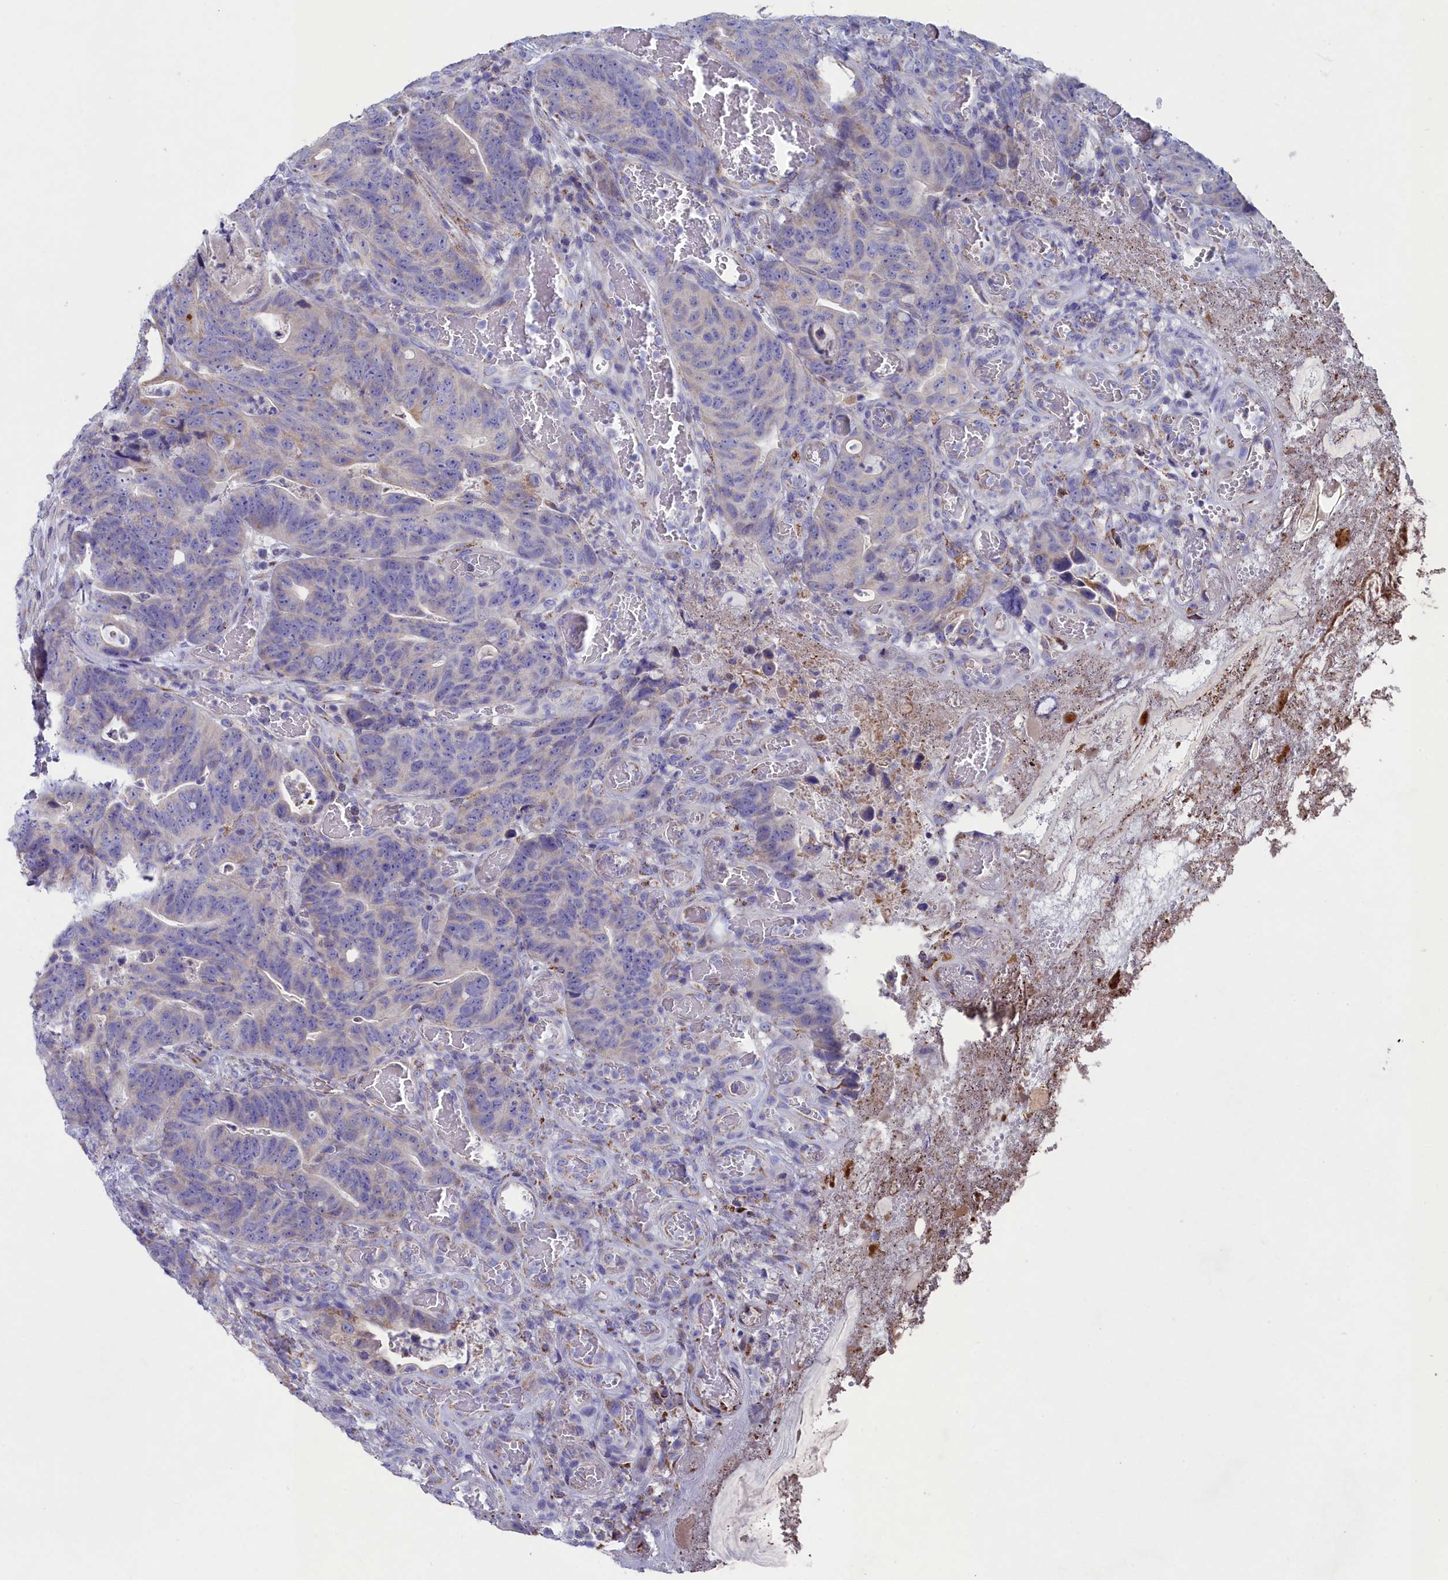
{"staining": {"intensity": "moderate", "quantity": "<25%", "location": "cytoplasmic/membranous"}, "tissue": "colorectal cancer", "cell_type": "Tumor cells", "image_type": "cancer", "snomed": [{"axis": "morphology", "description": "Adenocarcinoma, NOS"}, {"axis": "topography", "description": "Colon"}], "caption": "Colorectal adenocarcinoma stained with a protein marker exhibits moderate staining in tumor cells.", "gene": "PRDM12", "patient": {"sex": "female", "age": 82}}